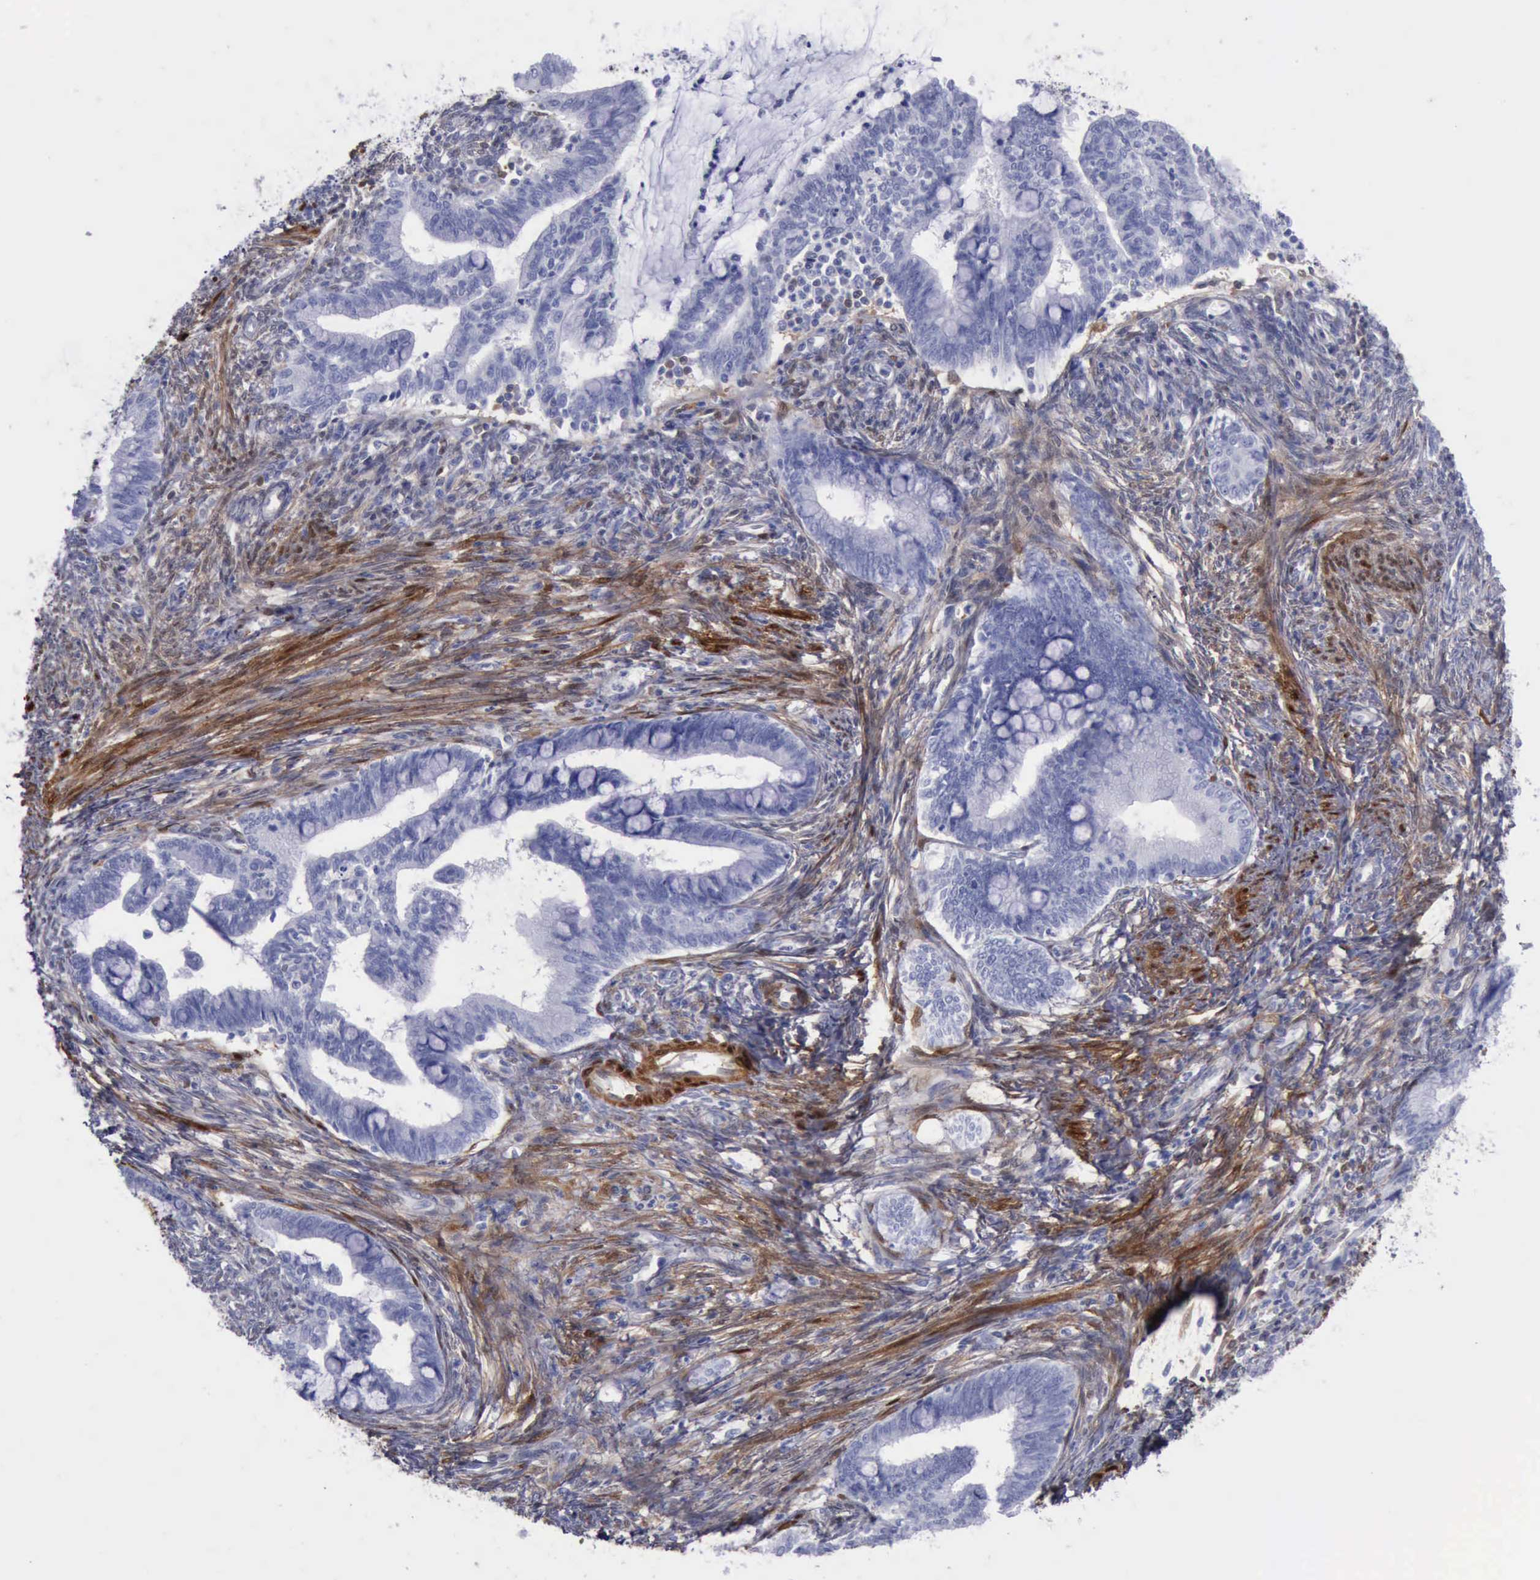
{"staining": {"intensity": "negative", "quantity": "none", "location": "none"}, "tissue": "cervical cancer", "cell_type": "Tumor cells", "image_type": "cancer", "snomed": [{"axis": "morphology", "description": "Adenocarcinoma, NOS"}, {"axis": "topography", "description": "Cervix"}], "caption": "There is no significant staining in tumor cells of cervical adenocarcinoma.", "gene": "FHL1", "patient": {"sex": "female", "age": 36}}